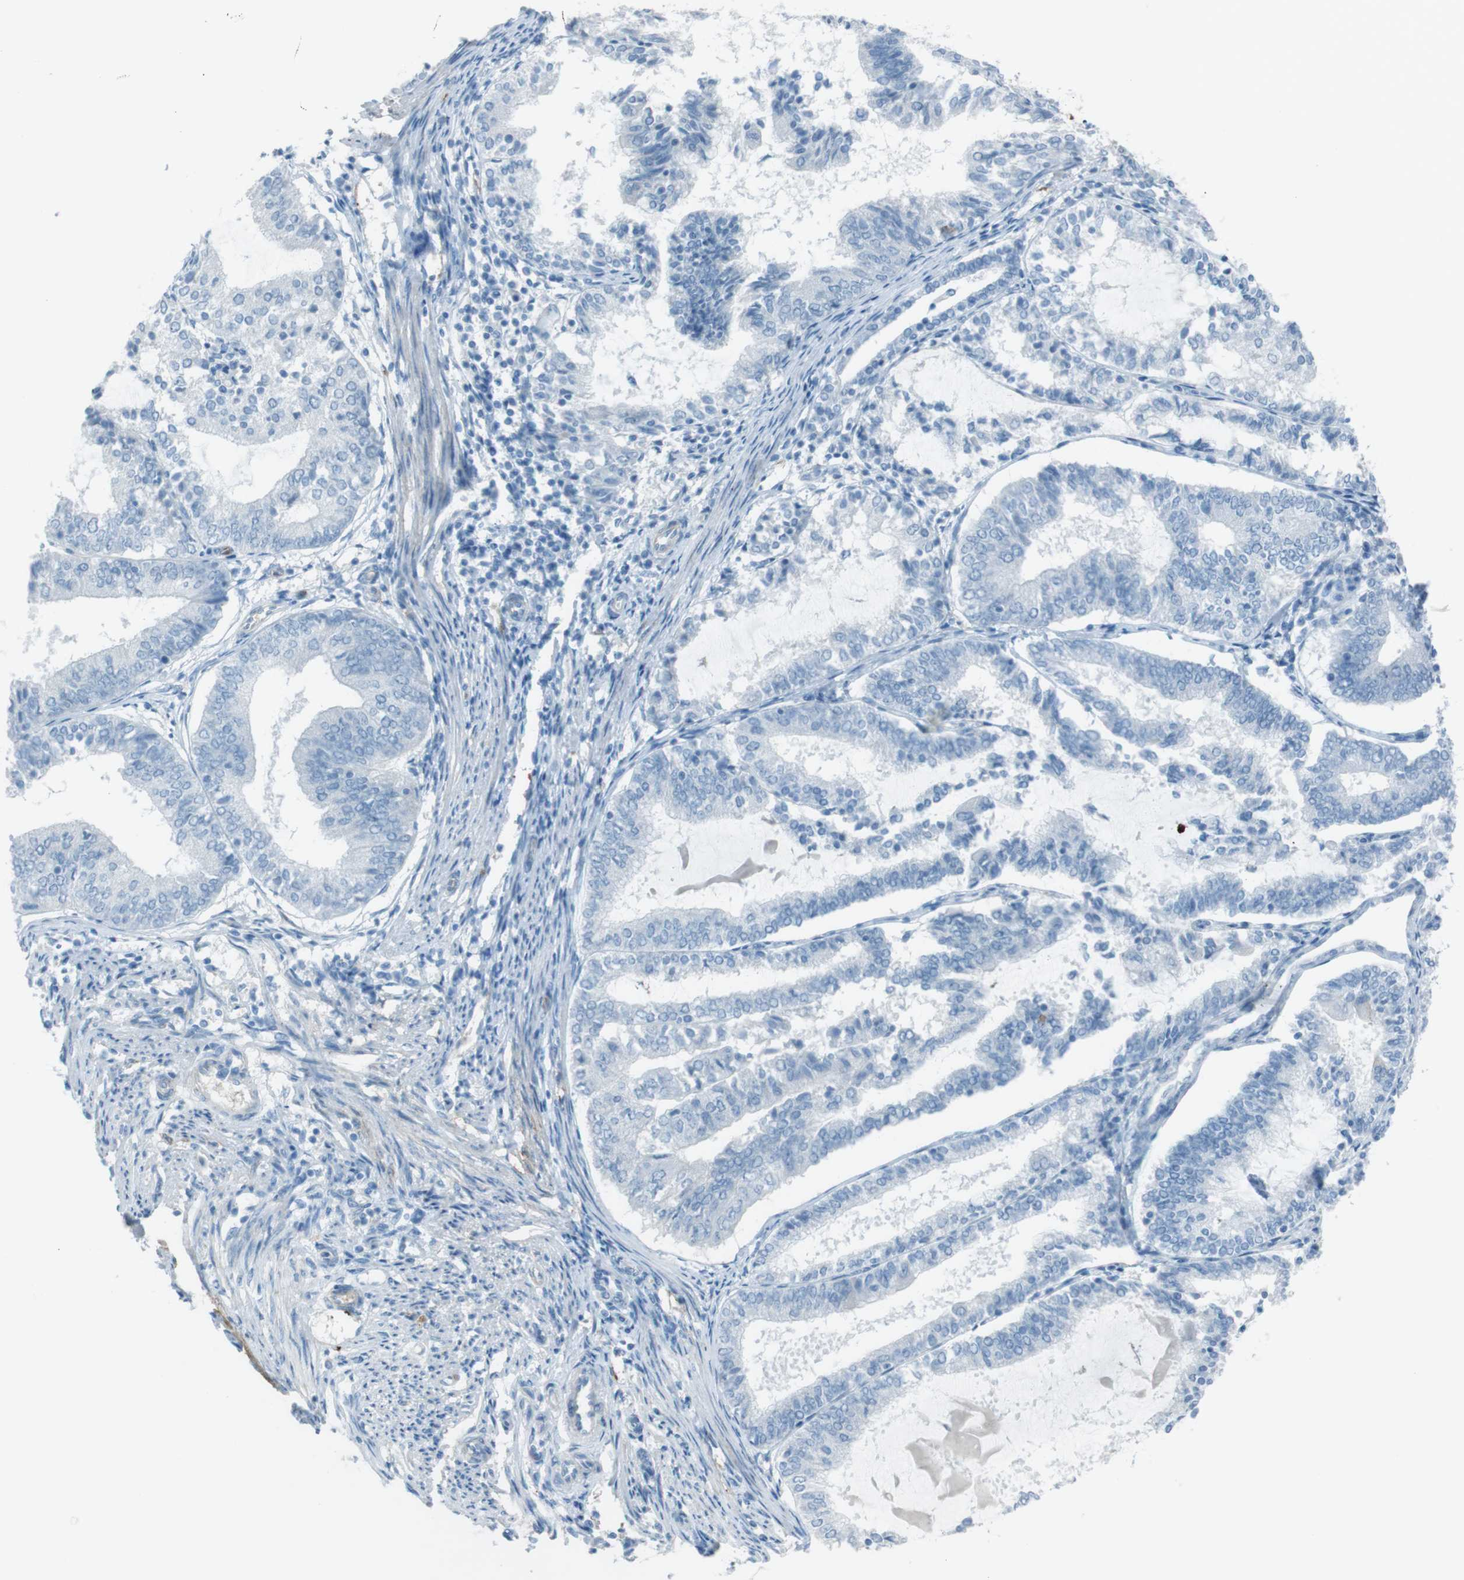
{"staining": {"intensity": "negative", "quantity": "none", "location": "none"}, "tissue": "endometrial cancer", "cell_type": "Tumor cells", "image_type": "cancer", "snomed": [{"axis": "morphology", "description": "Adenocarcinoma, NOS"}, {"axis": "topography", "description": "Endometrium"}], "caption": "Immunohistochemical staining of human endometrial adenocarcinoma exhibits no significant staining in tumor cells.", "gene": "TUBB2A", "patient": {"sex": "female", "age": 81}}